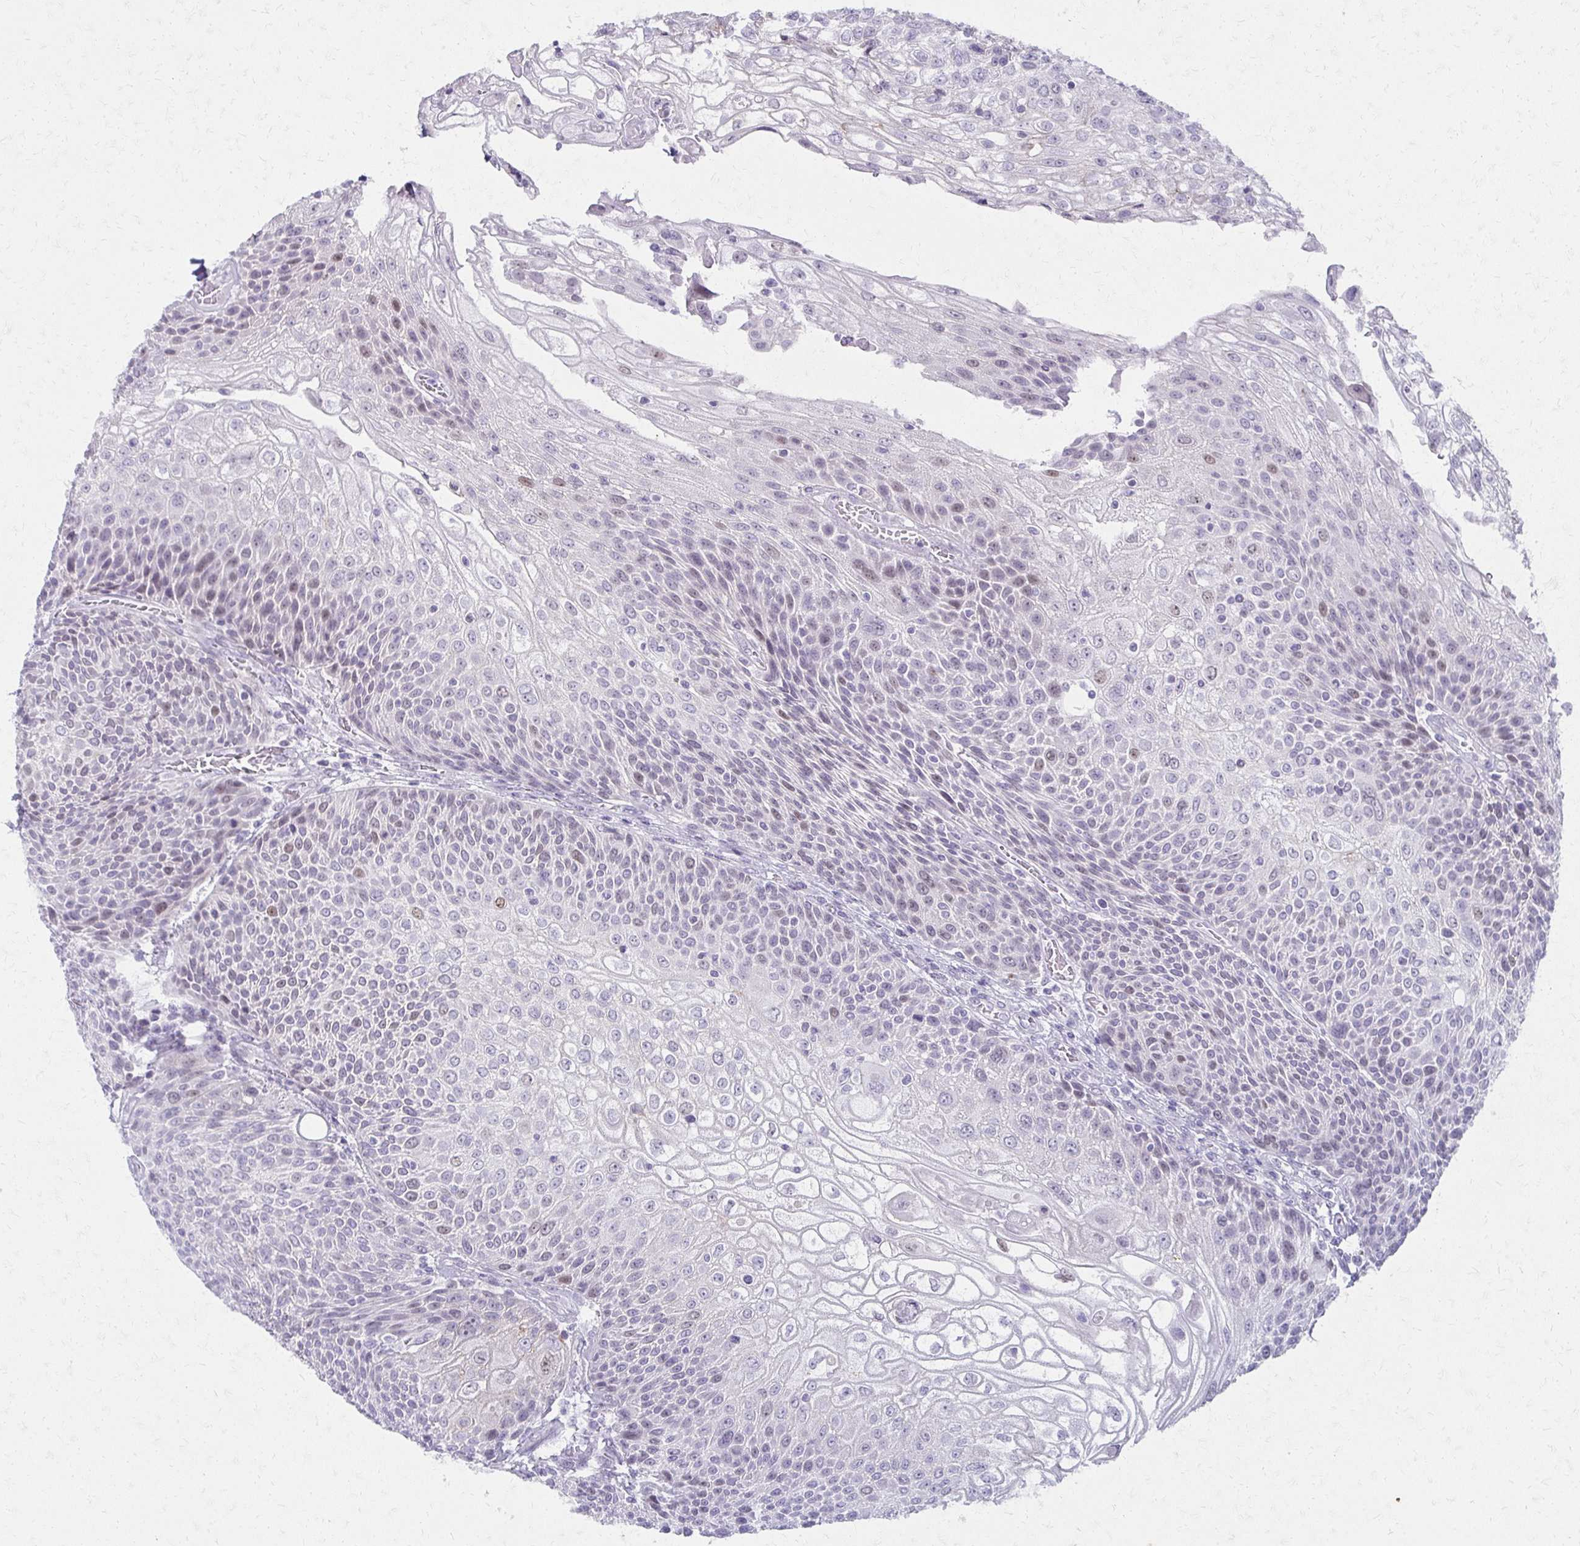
{"staining": {"intensity": "weak", "quantity": "<25%", "location": "nuclear"}, "tissue": "urothelial cancer", "cell_type": "Tumor cells", "image_type": "cancer", "snomed": [{"axis": "morphology", "description": "Urothelial carcinoma, High grade"}, {"axis": "topography", "description": "Urinary bladder"}], "caption": "IHC image of high-grade urothelial carcinoma stained for a protein (brown), which demonstrates no expression in tumor cells.", "gene": "MORC4", "patient": {"sex": "female", "age": 70}}